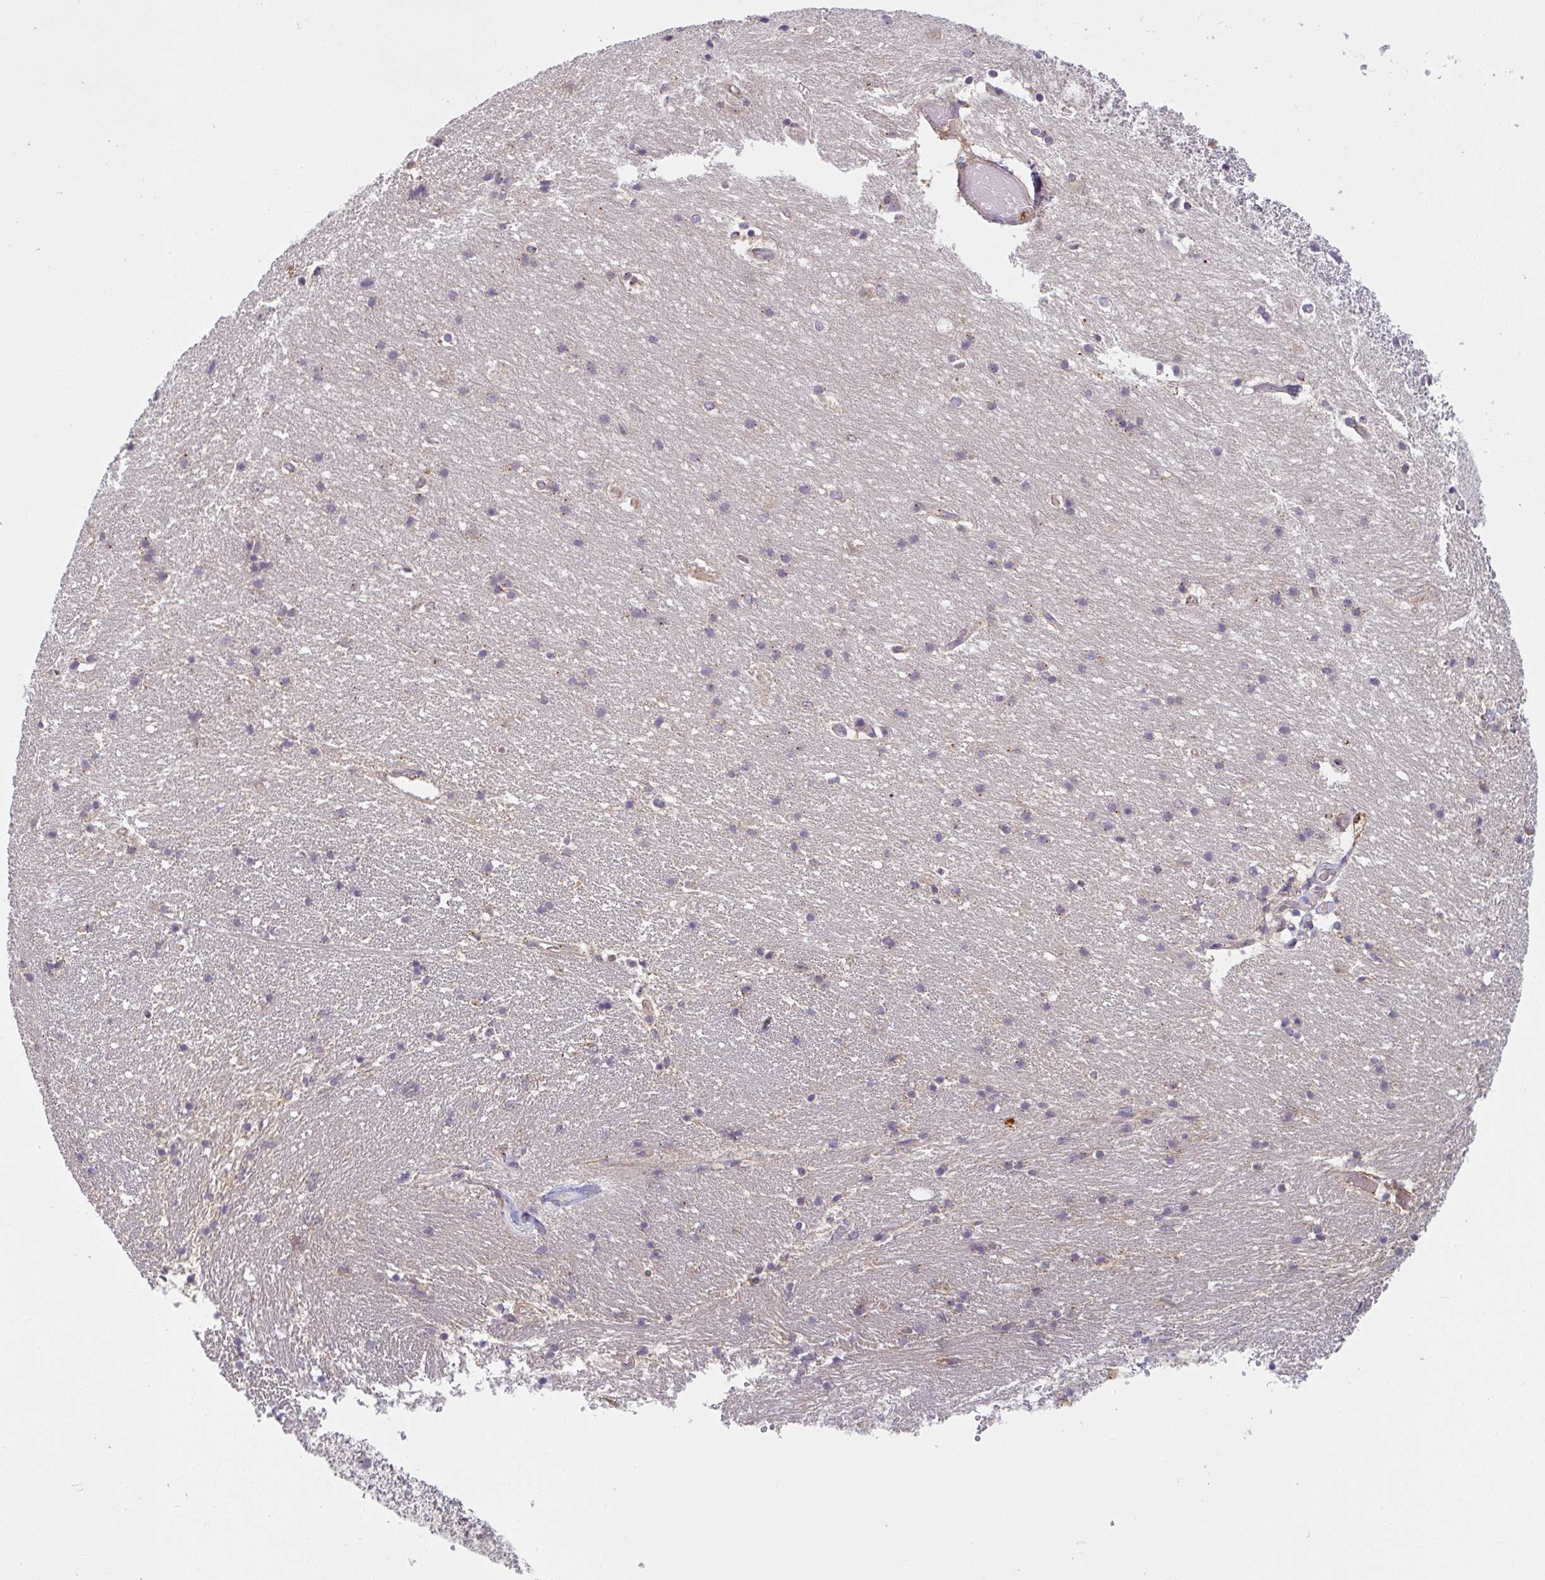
{"staining": {"intensity": "negative", "quantity": "none", "location": "none"}, "tissue": "hippocampus", "cell_type": "Glial cells", "image_type": "normal", "snomed": [{"axis": "morphology", "description": "Normal tissue, NOS"}, {"axis": "topography", "description": "Hippocampus"}], "caption": "A histopathology image of human hippocampus is negative for staining in glial cells. (DAB immunohistochemistry visualized using brightfield microscopy, high magnification).", "gene": "SNX5", "patient": {"sex": "male", "age": 63}}